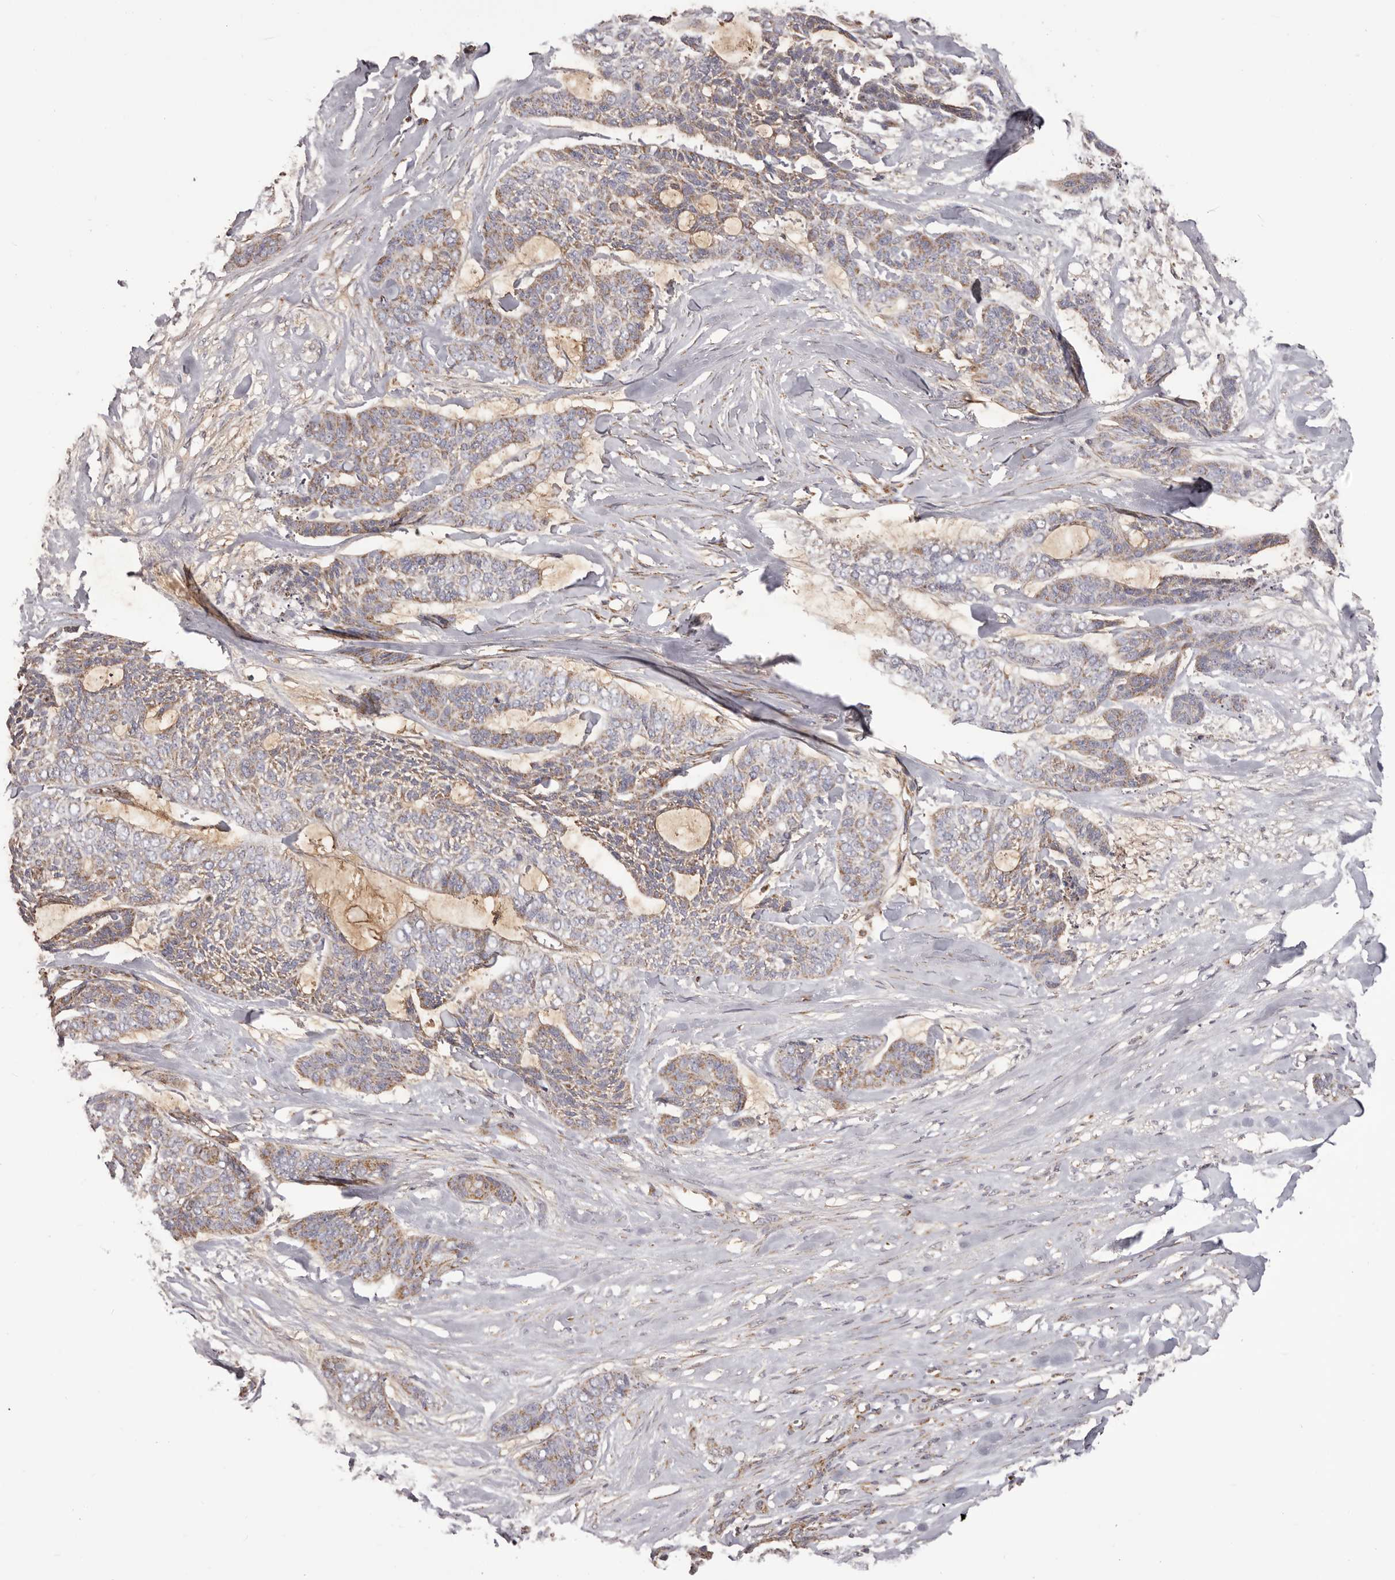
{"staining": {"intensity": "weak", "quantity": "25%-75%", "location": "cytoplasmic/membranous"}, "tissue": "skin cancer", "cell_type": "Tumor cells", "image_type": "cancer", "snomed": [{"axis": "morphology", "description": "Basal cell carcinoma"}, {"axis": "topography", "description": "Skin"}], "caption": "A high-resolution photomicrograph shows immunohistochemistry staining of skin basal cell carcinoma, which exhibits weak cytoplasmic/membranous expression in approximately 25%-75% of tumor cells. The protein is stained brown, and the nuclei are stained in blue (DAB IHC with brightfield microscopy, high magnification).", "gene": "CHRM2", "patient": {"sex": "female", "age": 64}}